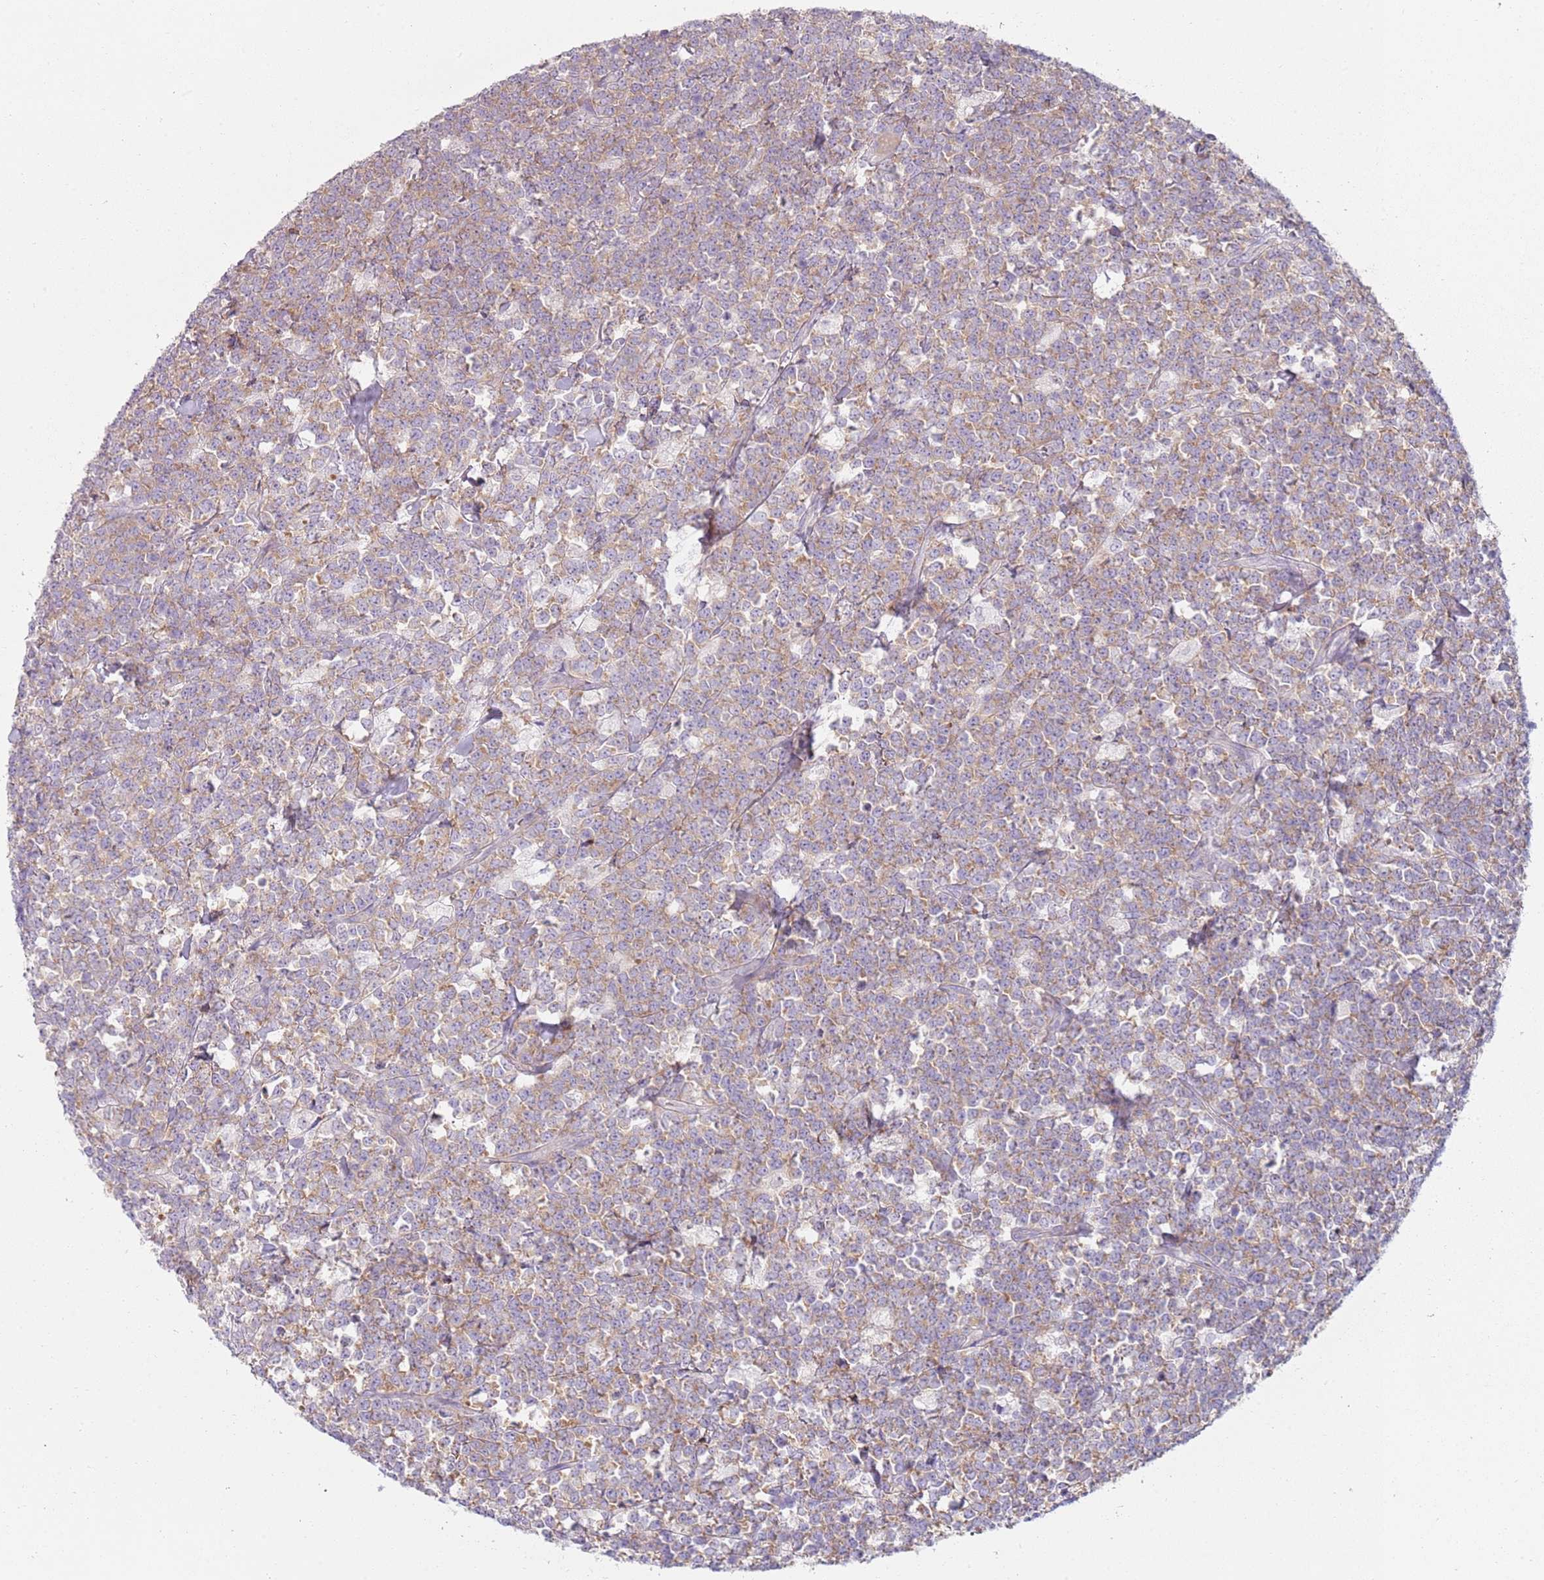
{"staining": {"intensity": "moderate", "quantity": ">75%", "location": "cytoplasmic/membranous"}, "tissue": "lymphoma", "cell_type": "Tumor cells", "image_type": "cancer", "snomed": [{"axis": "morphology", "description": "Malignant lymphoma, non-Hodgkin's type, High grade"}, {"axis": "topography", "description": "Small intestine"}, {"axis": "topography", "description": "Colon"}], "caption": "Immunohistochemical staining of malignant lymphoma, non-Hodgkin's type (high-grade) demonstrates medium levels of moderate cytoplasmic/membranous protein staining in approximately >75% of tumor cells.", "gene": "SLC26A6", "patient": {"sex": "male", "age": 8}}